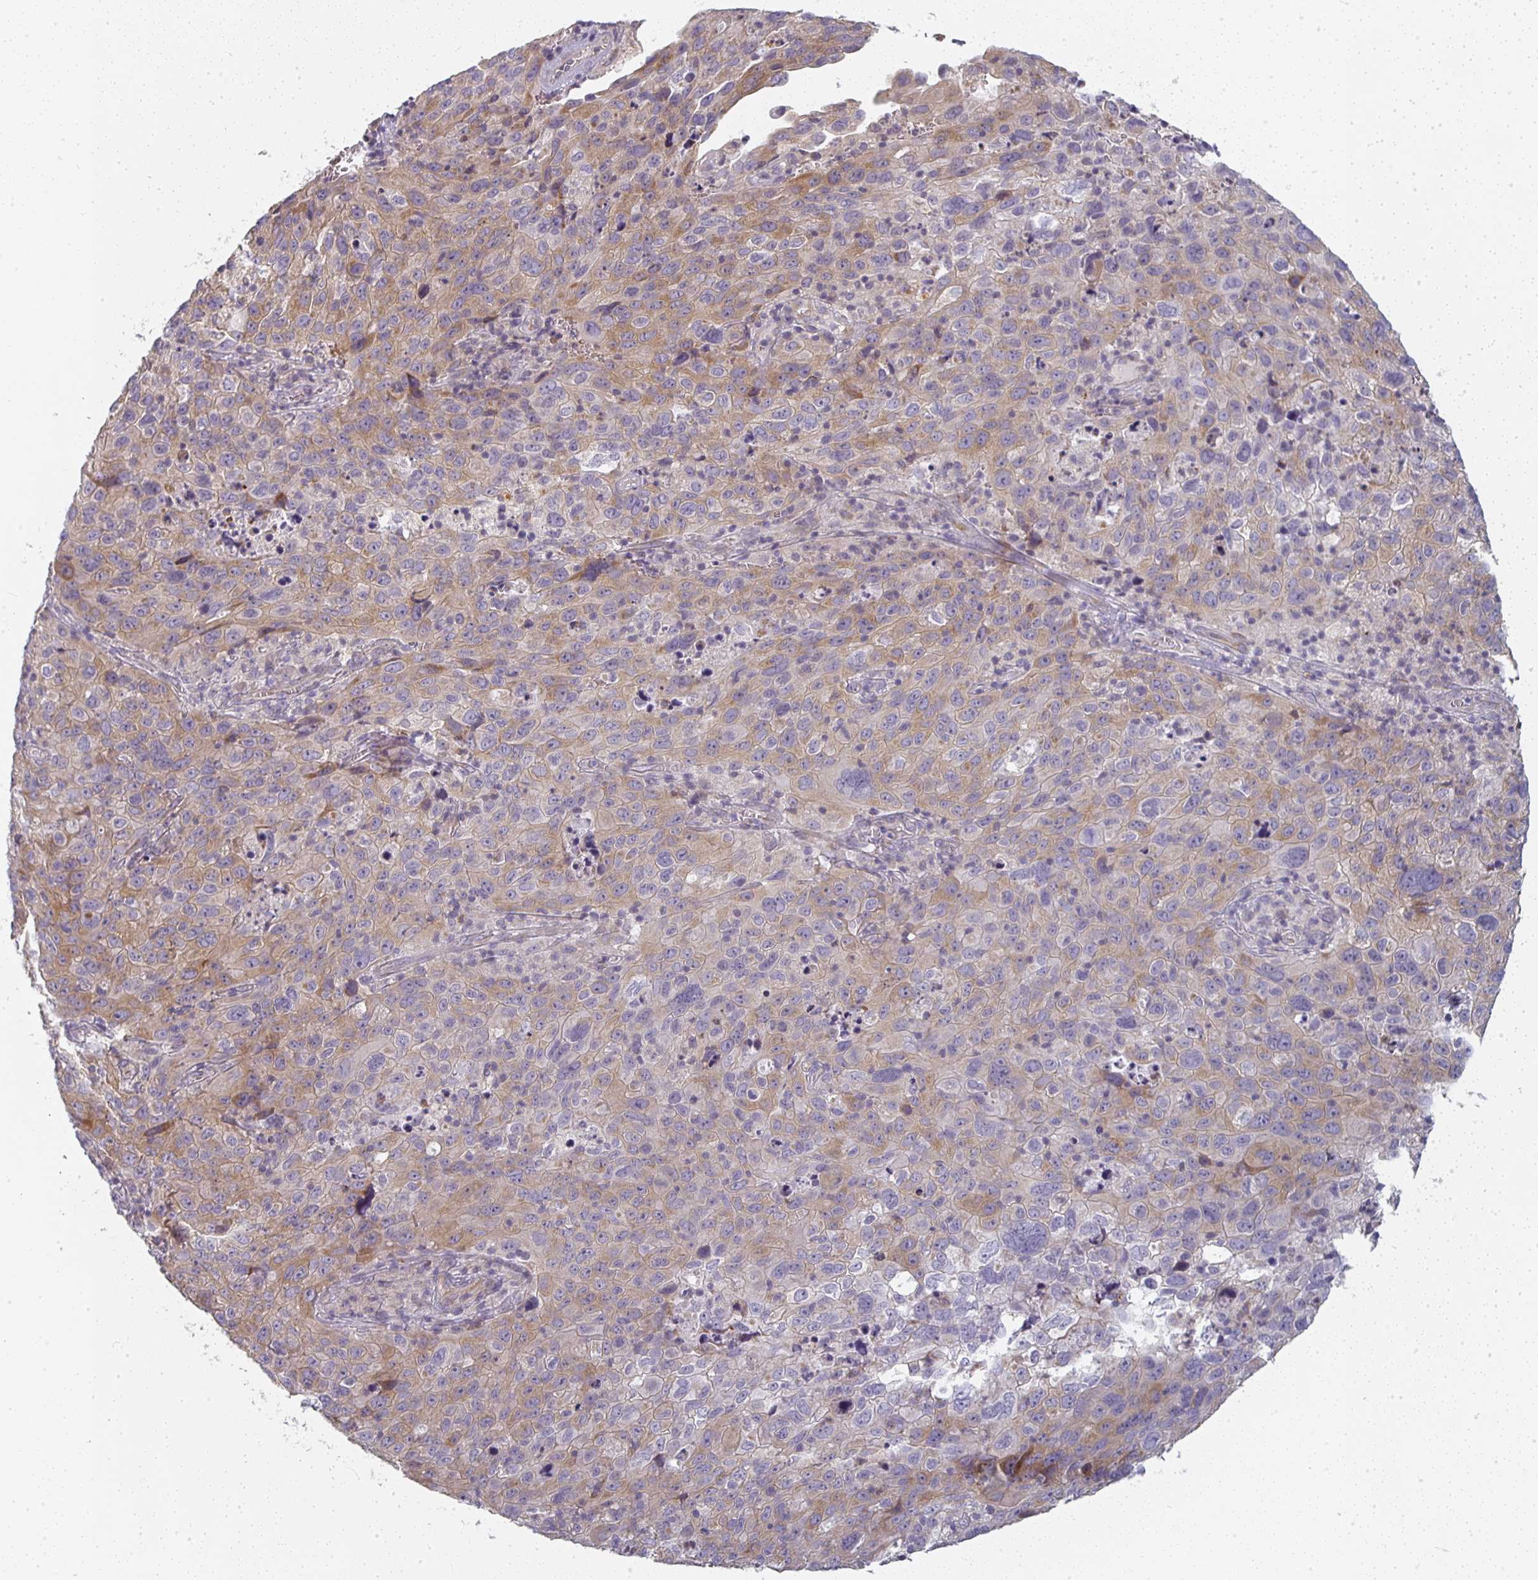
{"staining": {"intensity": "moderate", "quantity": "25%-75%", "location": "cytoplasmic/membranous"}, "tissue": "cervical cancer", "cell_type": "Tumor cells", "image_type": "cancer", "snomed": [{"axis": "morphology", "description": "Squamous cell carcinoma, NOS"}, {"axis": "topography", "description": "Cervix"}], "caption": "The micrograph reveals a brown stain indicating the presence of a protein in the cytoplasmic/membranous of tumor cells in squamous cell carcinoma (cervical).", "gene": "CTHRC1", "patient": {"sex": "female", "age": 44}}